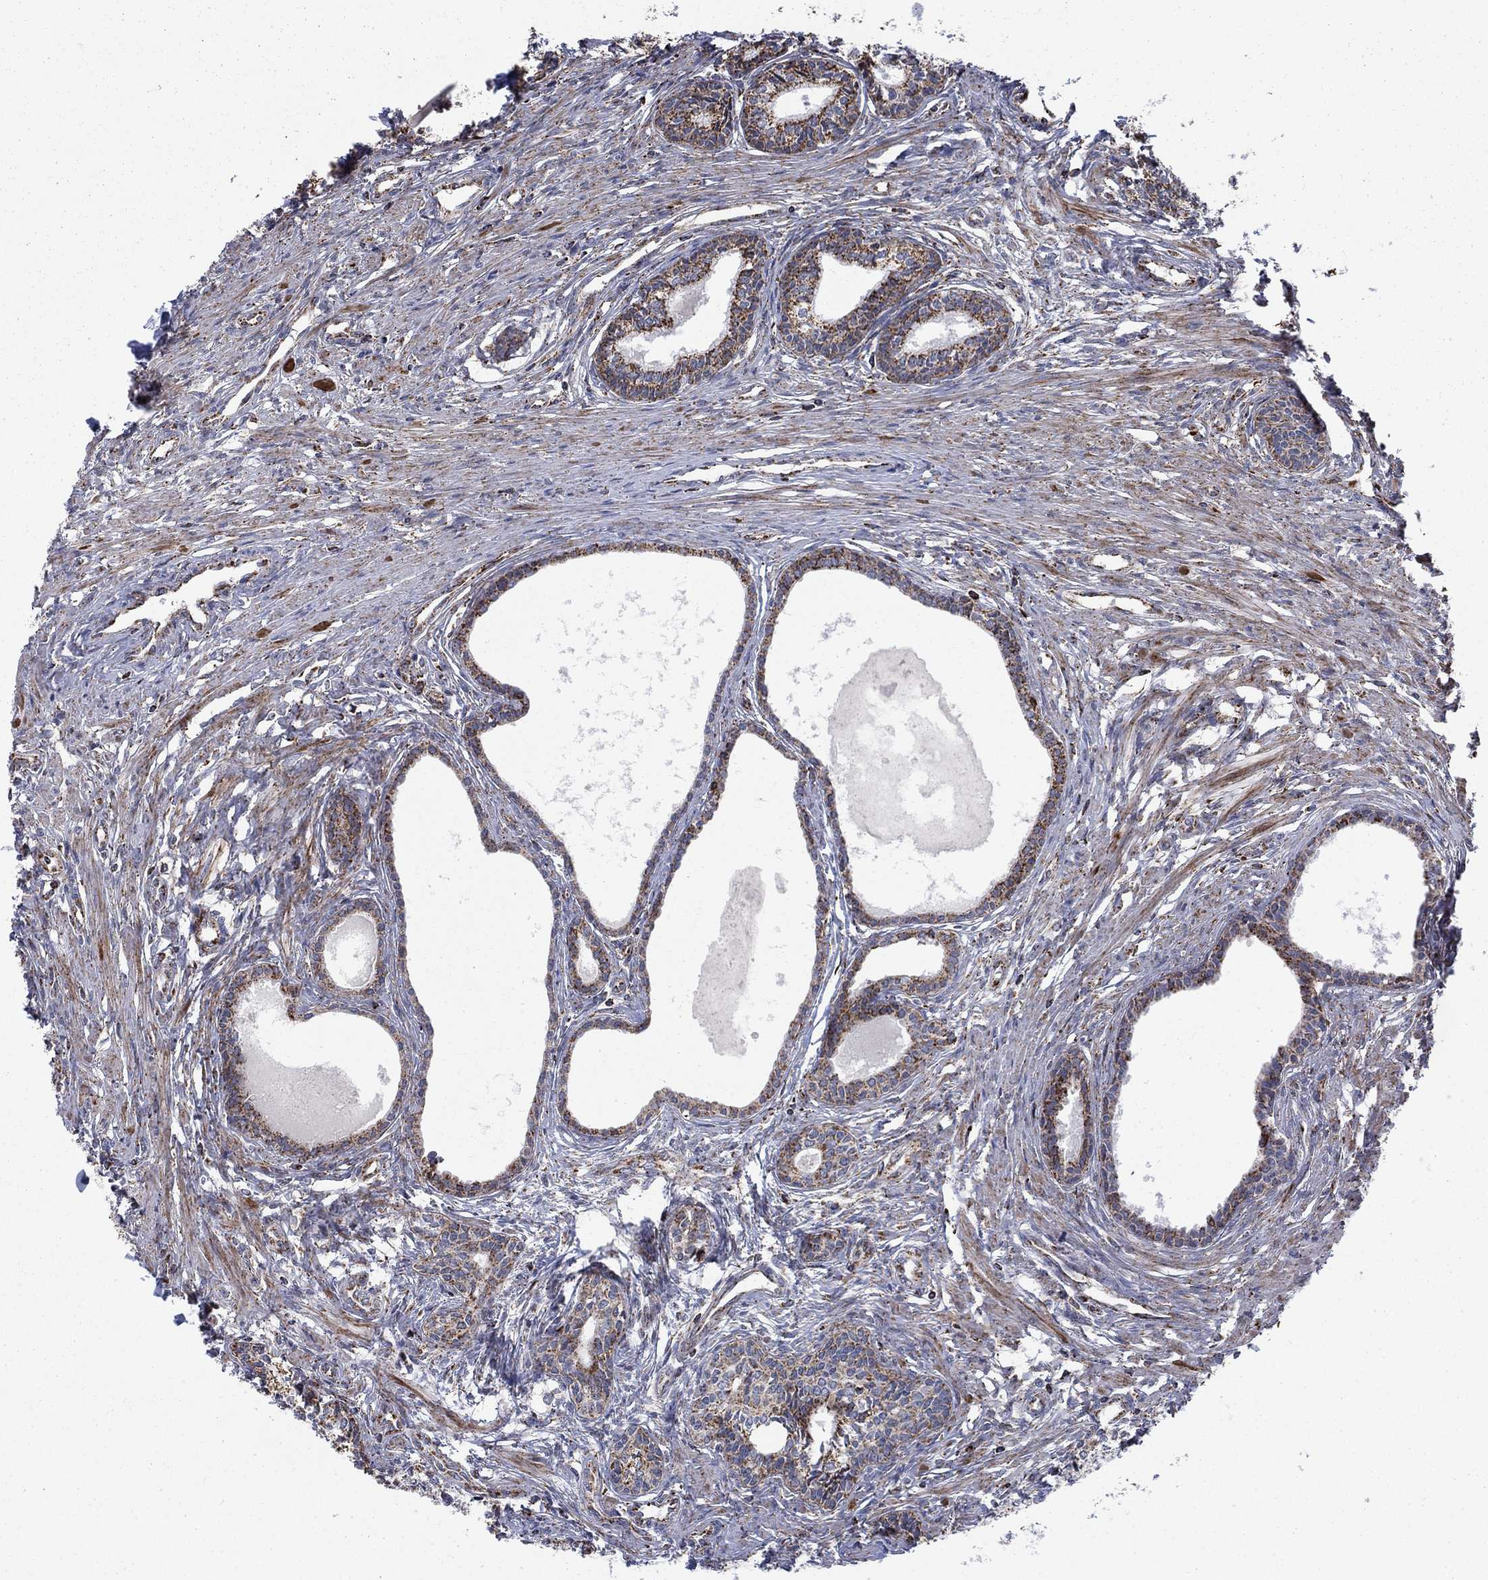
{"staining": {"intensity": "strong", "quantity": ">75%", "location": "cytoplasmic/membranous"}, "tissue": "prostate", "cell_type": "Glandular cells", "image_type": "normal", "snomed": [{"axis": "morphology", "description": "Normal tissue, NOS"}, {"axis": "topography", "description": "Prostate"}], "caption": "High-power microscopy captured an IHC histopathology image of benign prostate, revealing strong cytoplasmic/membranous positivity in approximately >75% of glandular cells. Using DAB (brown) and hematoxylin (blue) stains, captured at high magnification using brightfield microscopy.", "gene": "MOAP1", "patient": {"sex": "male", "age": 60}}